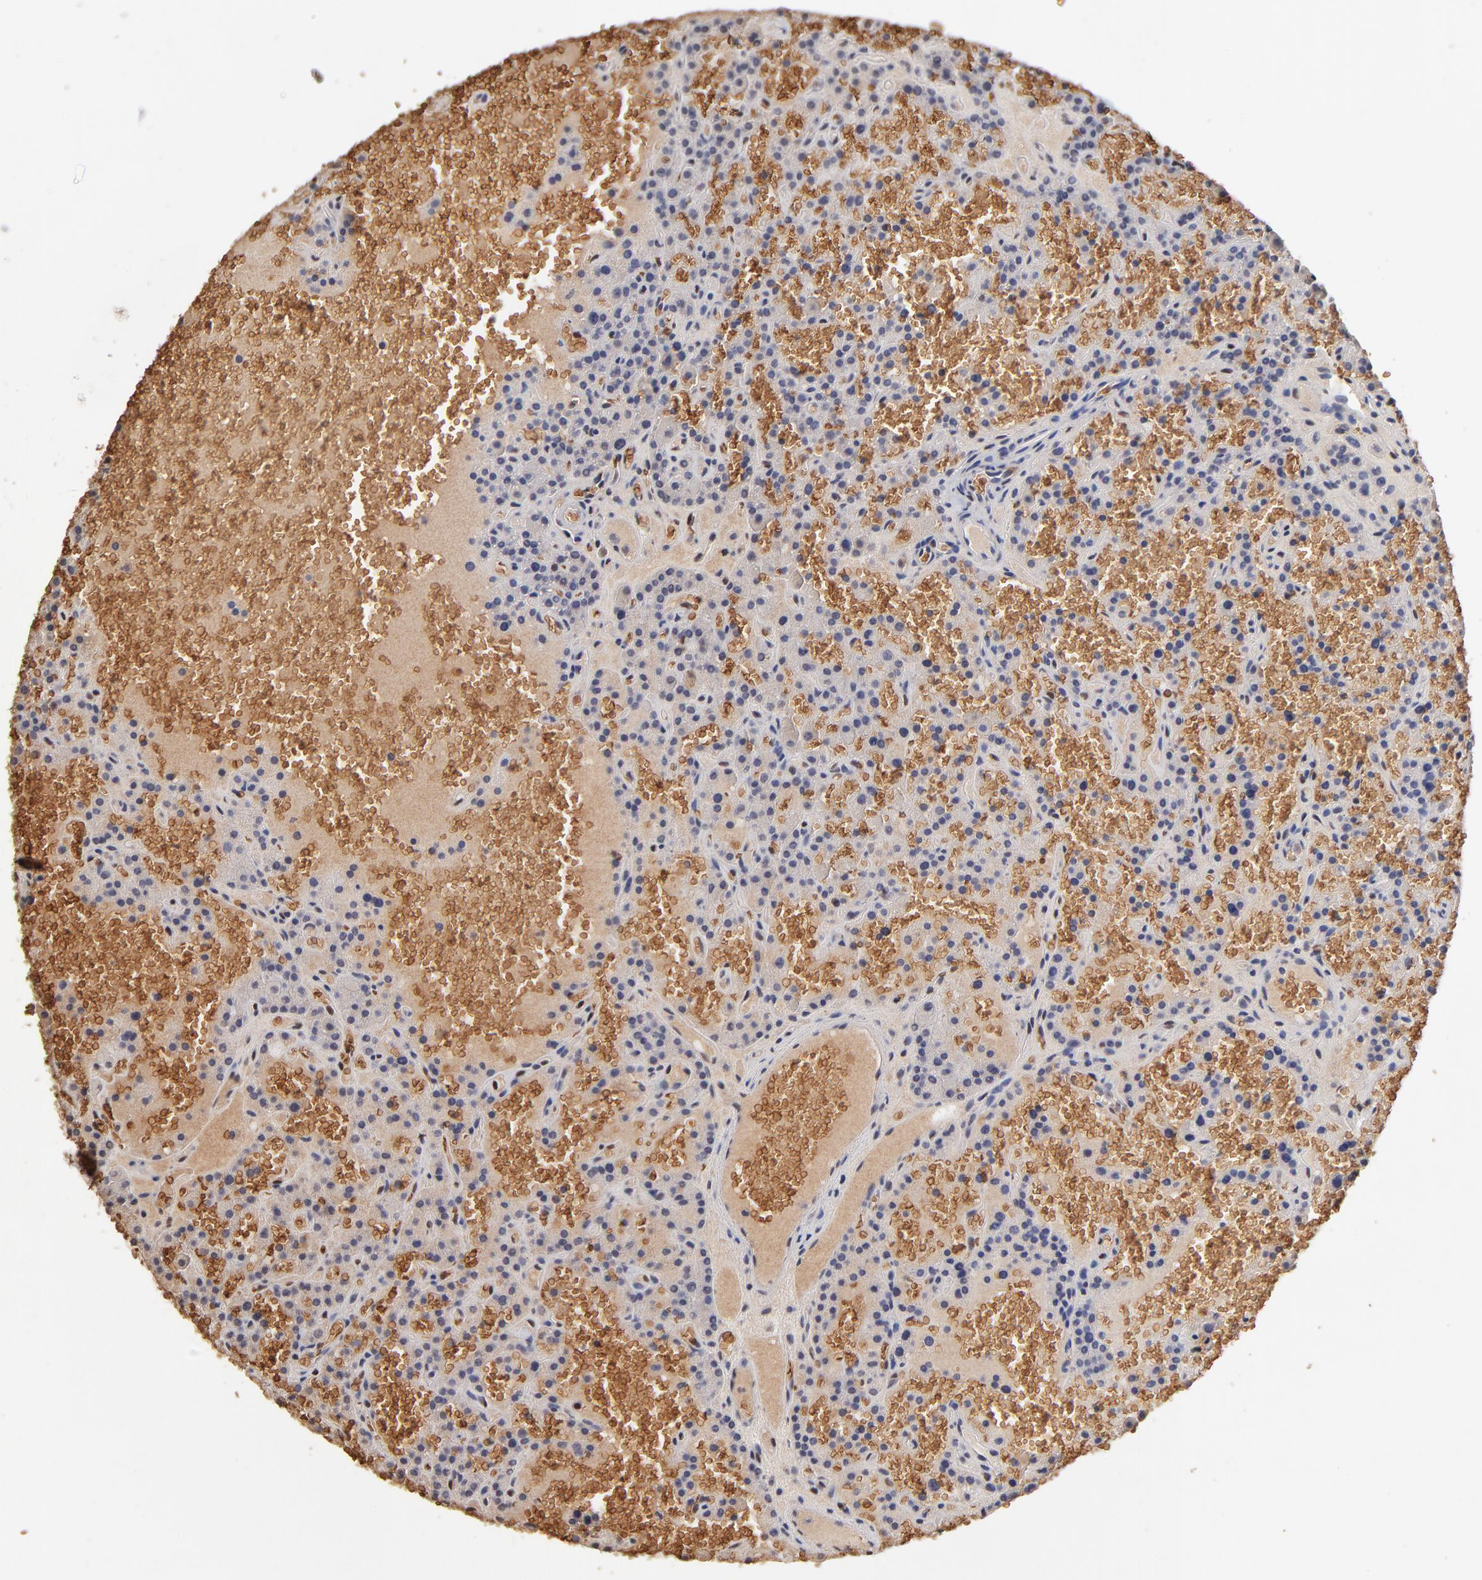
{"staining": {"intensity": "negative", "quantity": "none", "location": "none"}, "tissue": "parathyroid gland", "cell_type": "Glandular cells", "image_type": "normal", "snomed": [{"axis": "morphology", "description": "Normal tissue, NOS"}, {"axis": "topography", "description": "Parathyroid gland"}], "caption": "Protein analysis of benign parathyroid gland shows no significant staining in glandular cells.", "gene": "CASP1", "patient": {"sex": "male", "age": 25}}